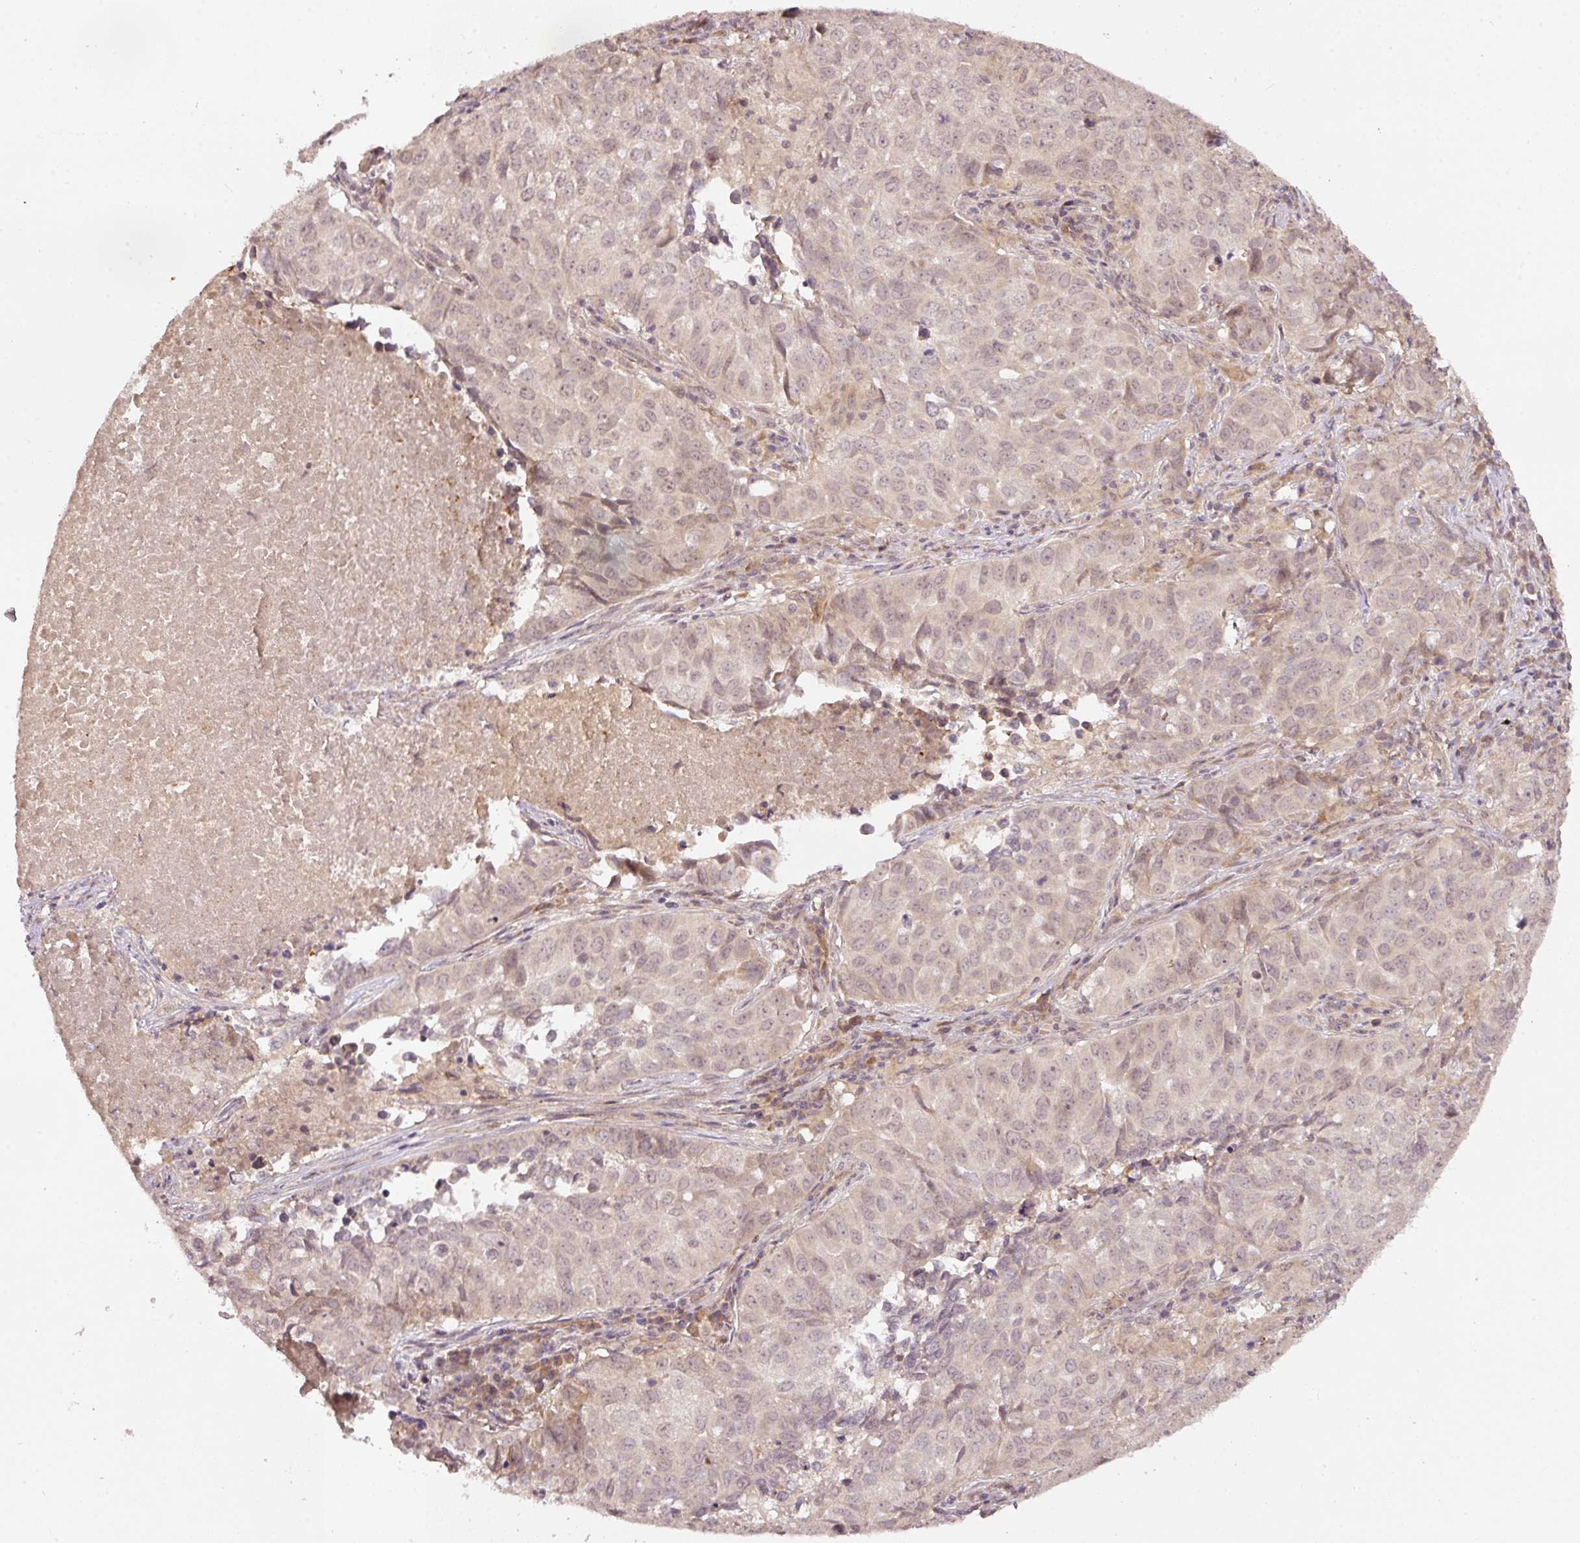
{"staining": {"intensity": "weak", "quantity": "25%-75%", "location": "nuclear"}, "tissue": "lung cancer", "cell_type": "Tumor cells", "image_type": "cancer", "snomed": [{"axis": "morphology", "description": "Adenocarcinoma, NOS"}, {"axis": "topography", "description": "Lung"}], "caption": "The image reveals immunohistochemical staining of adenocarcinoma (lung). There is weak nuclear expression is appreciated in approximately 25%-75% of tumor cells.", "gene": "PCDHB1", "patient": {"sex": "female", "age": 50}}